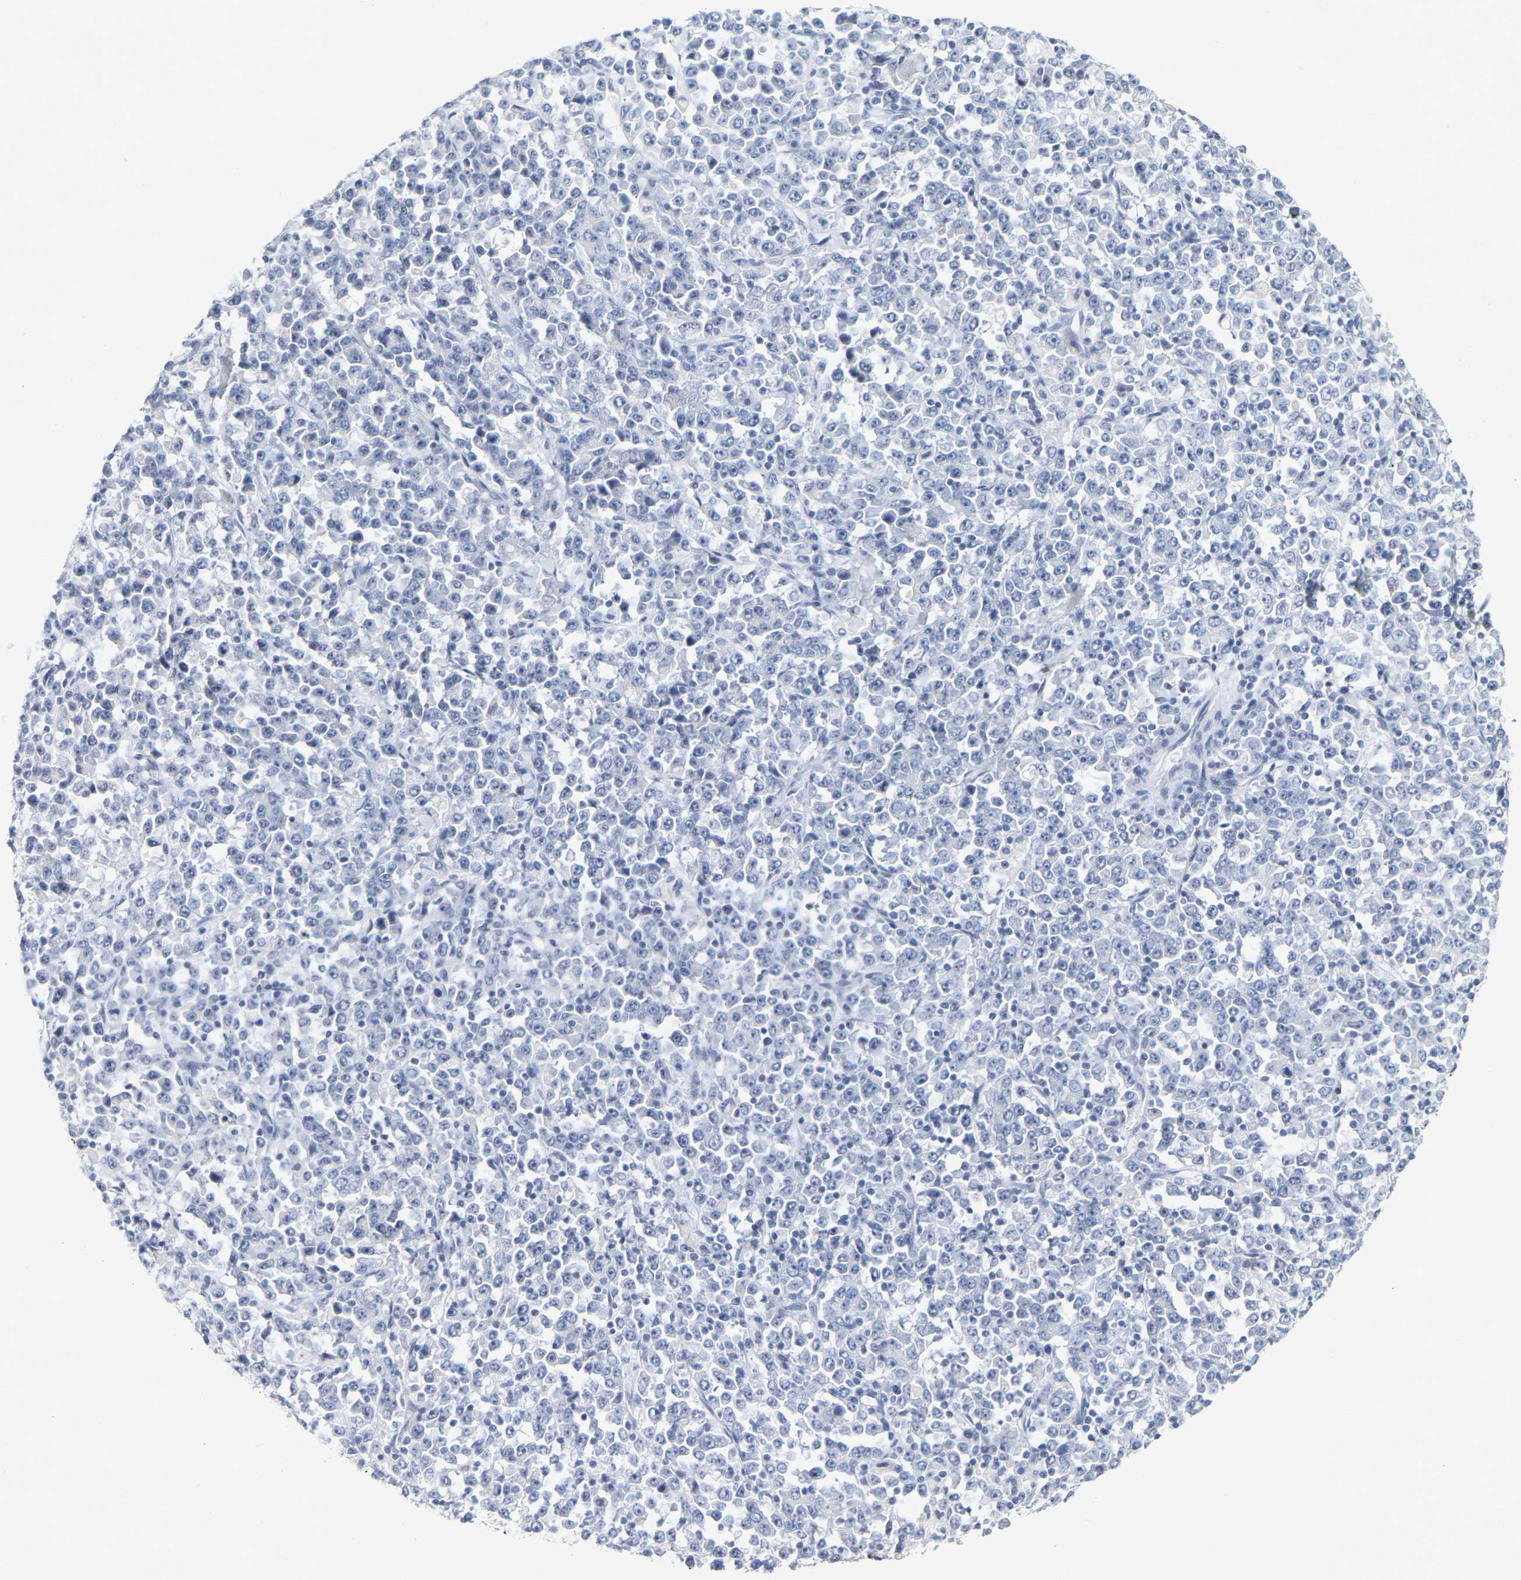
{"staining": {"intensity": "negative", "quantity": "none", "location": "none"}, "tissue": "stomach cancer", "cell_type": "Tumor cells", "image_type": "cancer", "snomed": [{"axis": "morphology", "description": "Normal tissue, NOS"}, {"axis": "morphology", "description": "Adenocarcinoma, NOS"}, {"axis": "topography", "description": "Stomach, upper"}, {"axis": "topography", "description": "Stomach"}], "caption": "Immunohistochemistry (IHC) photomicrograph of neoplastic tissue: human stomach adenocarcinoma stained with DAB (3,3'-diaminobenzidine) displays no significant protein expression in tumor cells. (DAB (3,3'-diaminobenzidine) IHC with hematoxylin counter stain).", "gene": "KRT76", "patient": {"sex": "male", "age": 59}}